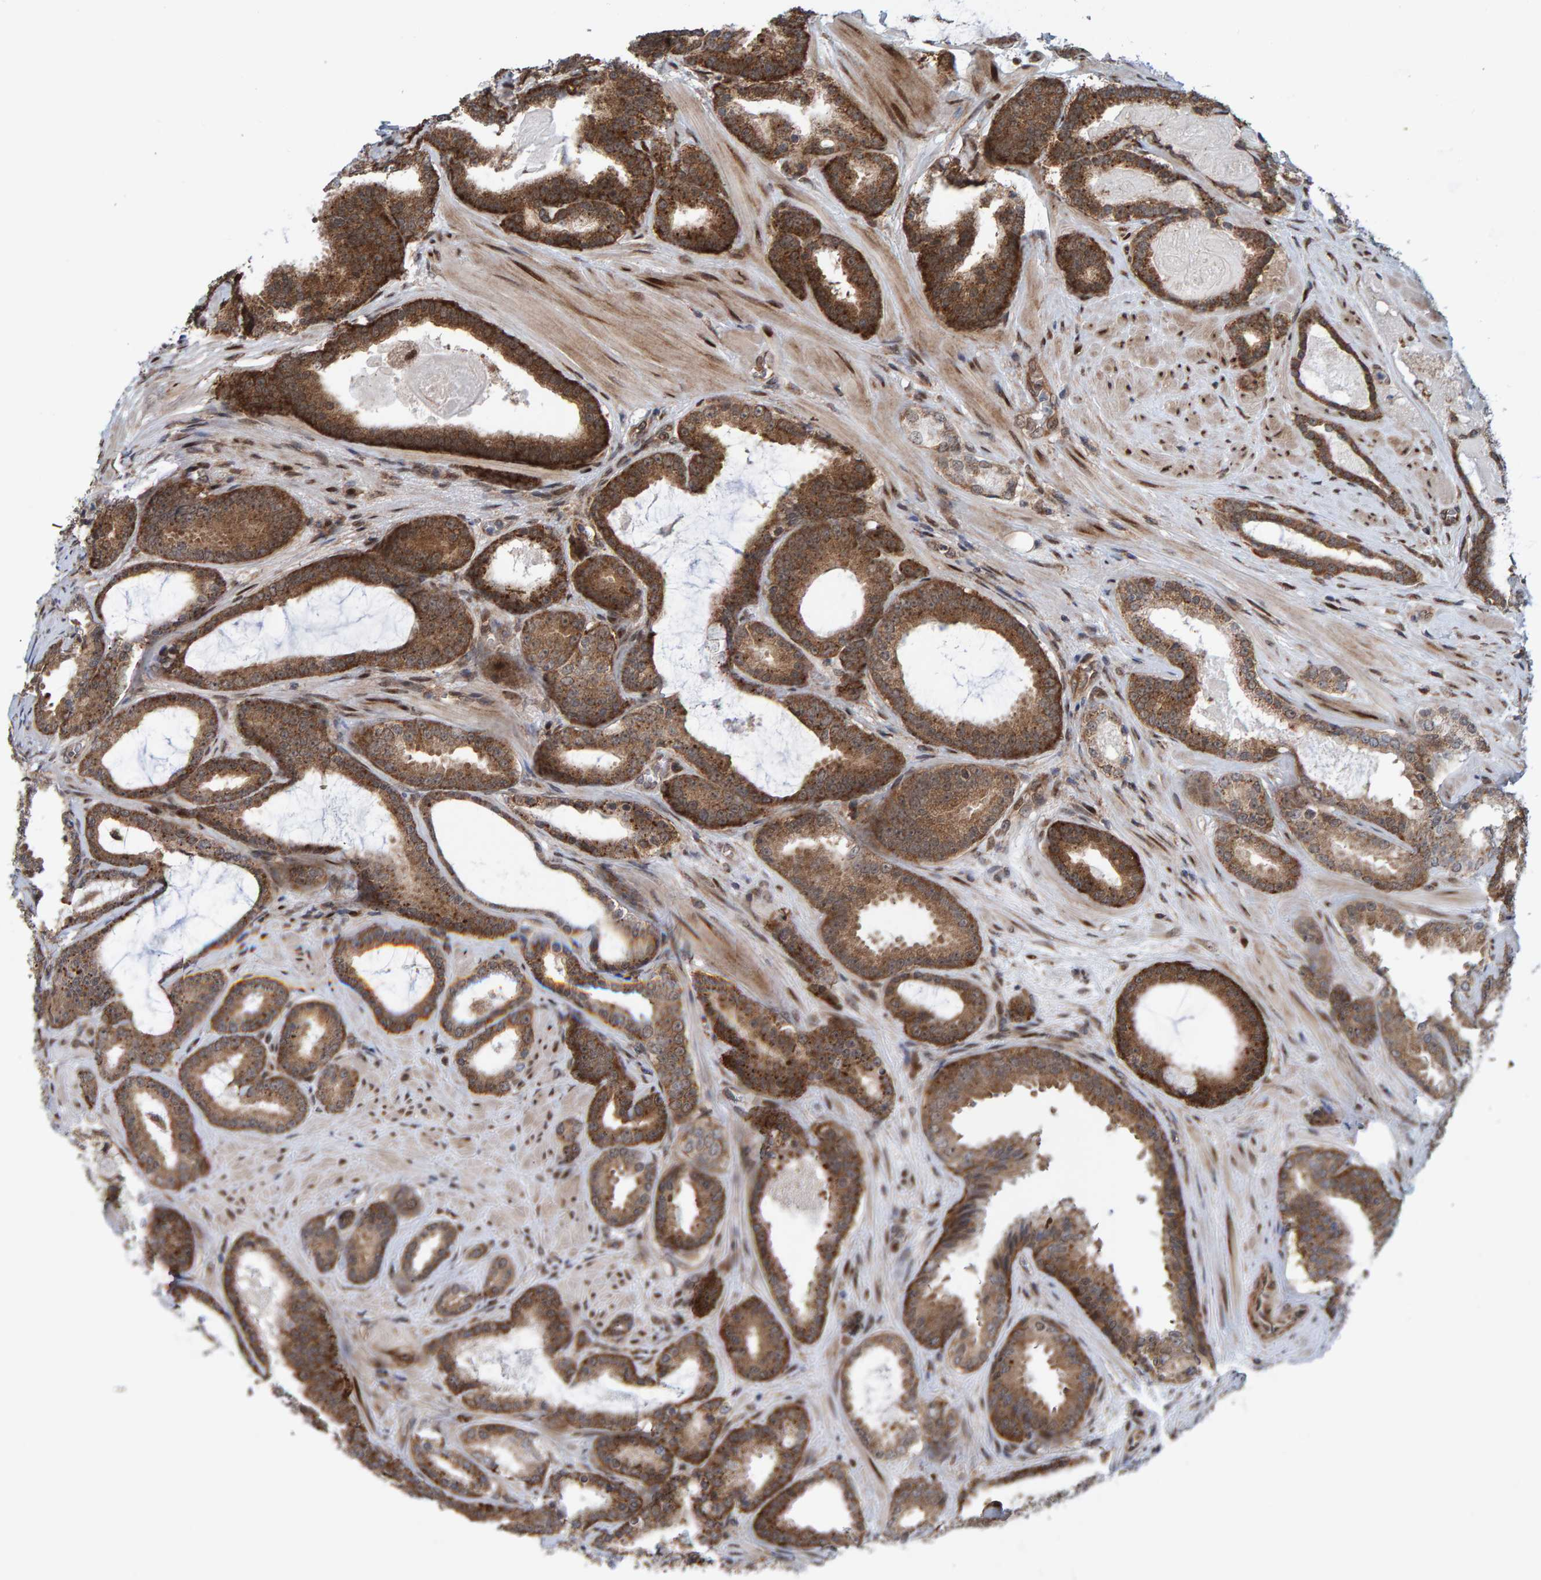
{"staining": {"intensity": "strong", "quantity": ">75%", "location": "cytoplasmic/membranous"}, "tissue": "prostate cancer", "cell_type": "Tumor cells", "image_type": "cancer", "snomed": [{"axis": "morphology", "description": "Adenocarcinoma, High grade"}, {"axis": "topography", "description": "Prostate"}], "caption": "Tumor cells exhibit high levels of strong cytoplasmic/membranous staining in about >75% of cells in human adenocarcinoma (high-grade) (prostate). The protein of interest is stained brown, and the nuclei are stained in blue (DAB (3,3'-diaminobenzidine) IHC with brightfield microscopy, high magnification).", "gene": "ZNF366", "patient": {"sex": "male", "age": 60}}